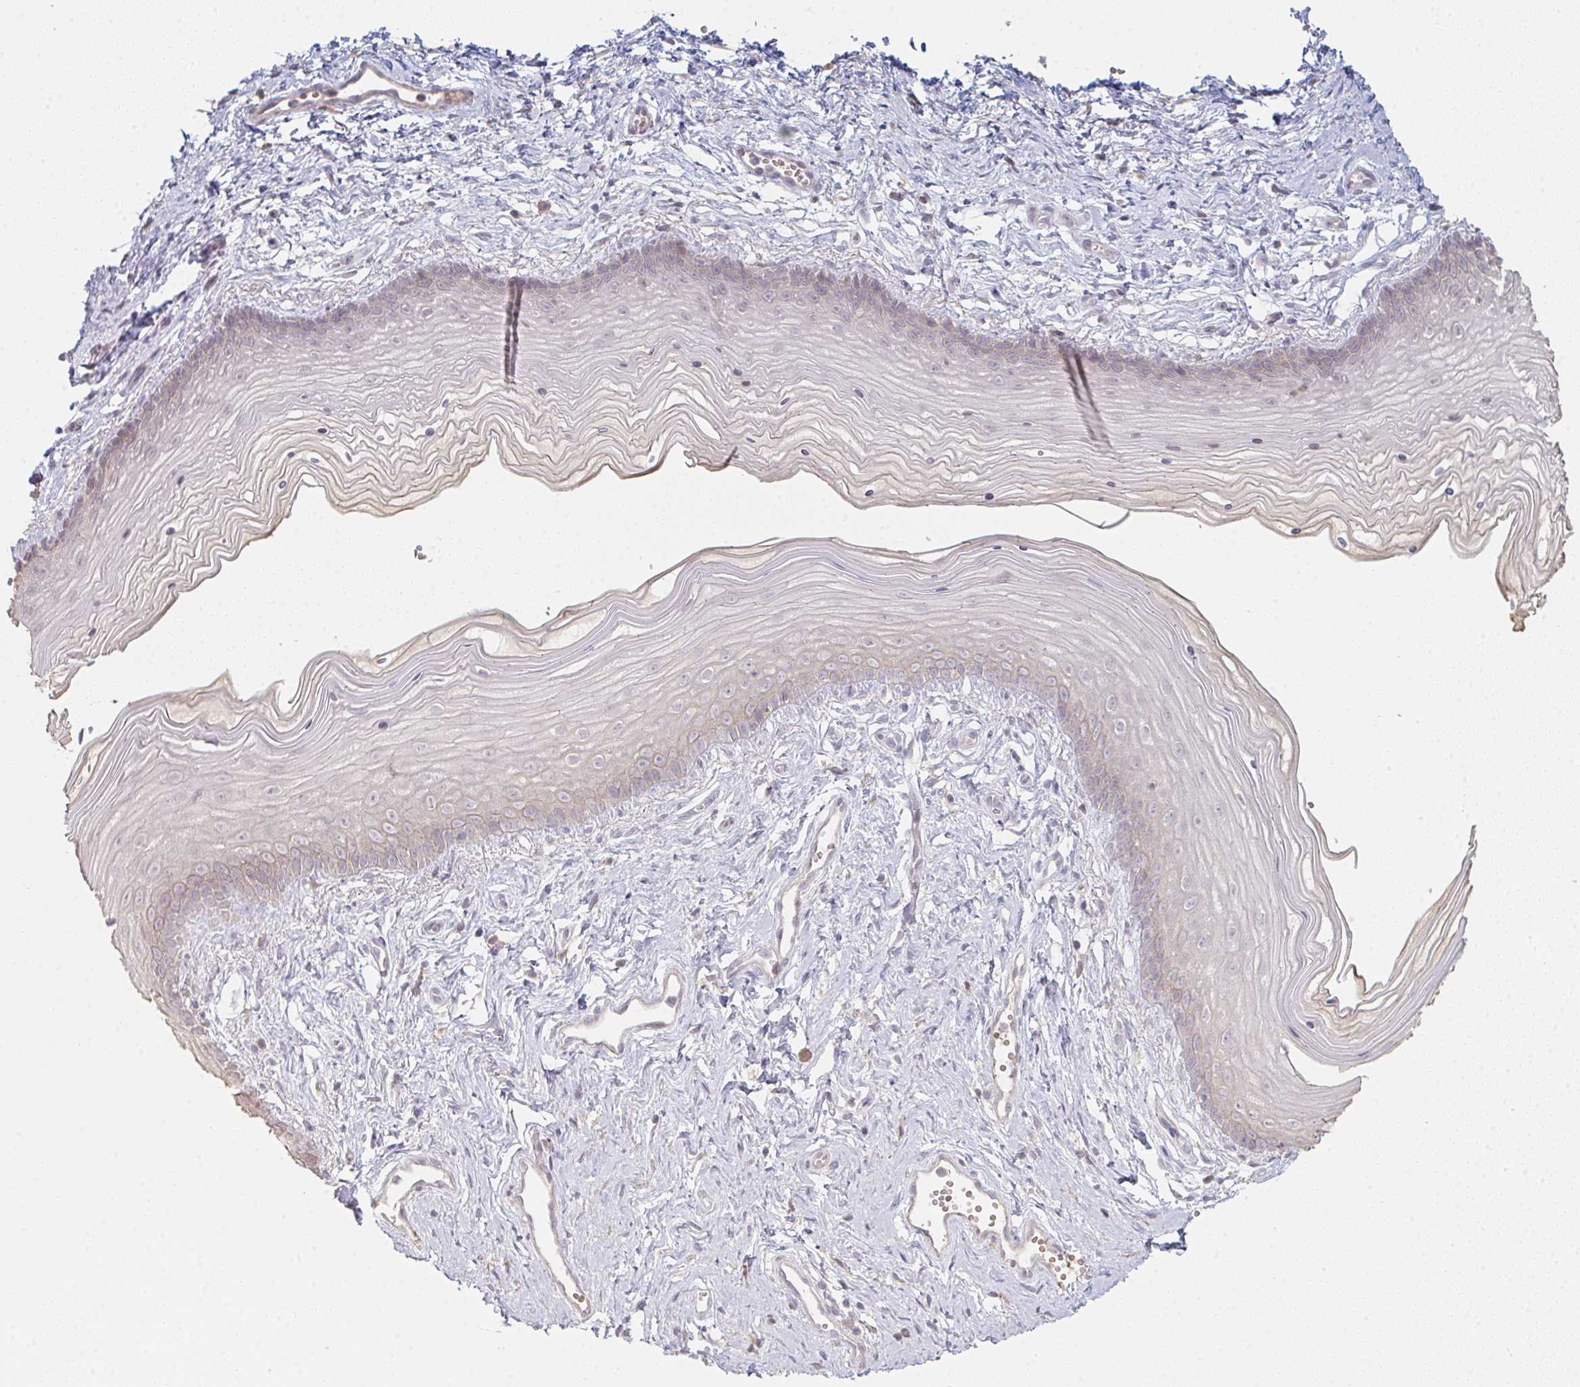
{"staining": {"intensity": "weak", "quantity": "<25%", "location": "cytoplasmic/membranous"}, "tissue": "vagina", "cell_type": "Squamous epithelial cells", "image_type": "normal", "snomed": [{"axis": "morphology", "description": "Normal tissue, NOS"}, {"axis": "topography", "description": "Vagina"}], "caption": "High power microscopy image of an immunohistochemistry (IHC) photomicrograph of benign vagina, revealing no significant expression in squamous epithelial cells.", "gene": "TMEM237", "patient": {"sex": "female", "age": 38}}